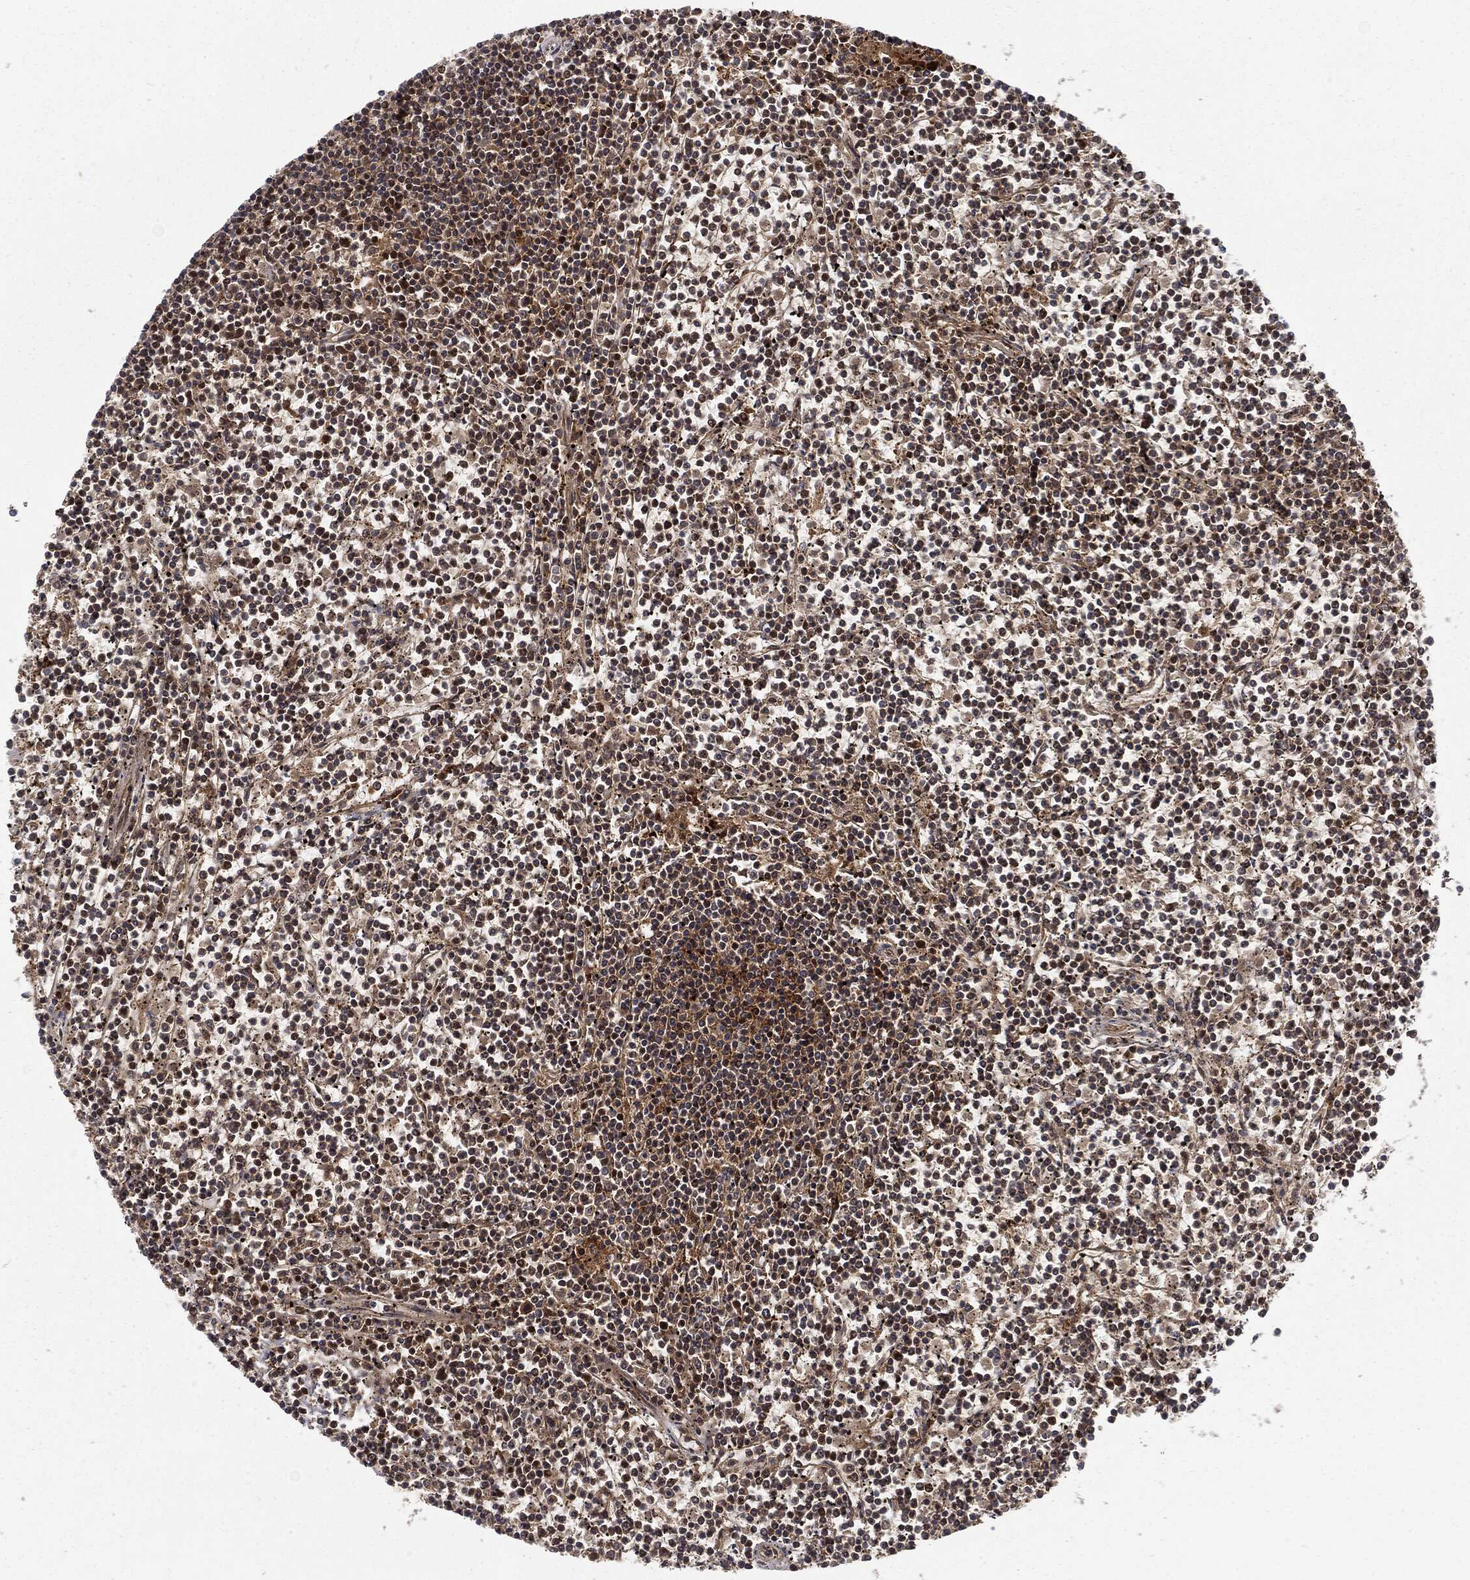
{"staining": {"intensity": "negative", "quantity": "none", "location": "none"}, "tissue": "lymphoma", "cell_type": "Tumor cells", "image_type": "cancer", "snomed": [{"axis": "morphology", "description": "Malignant lymphoma, non-Hodgkin's type, Low grade"}, {"axis": "topography", "description": "Spleen"}], "caption": "Protein analysis of lymphoma displays no significant positivity in tumor cells. The staining was performed using DAB (3,3'-diaminobenzidine) to visualize the protein expression in brown, while the nuclei were stained in blue with hematoxylin (Magnification: 20x).", "gene": "RFTN1", "patient": {"sex": "female", "age": 19}}